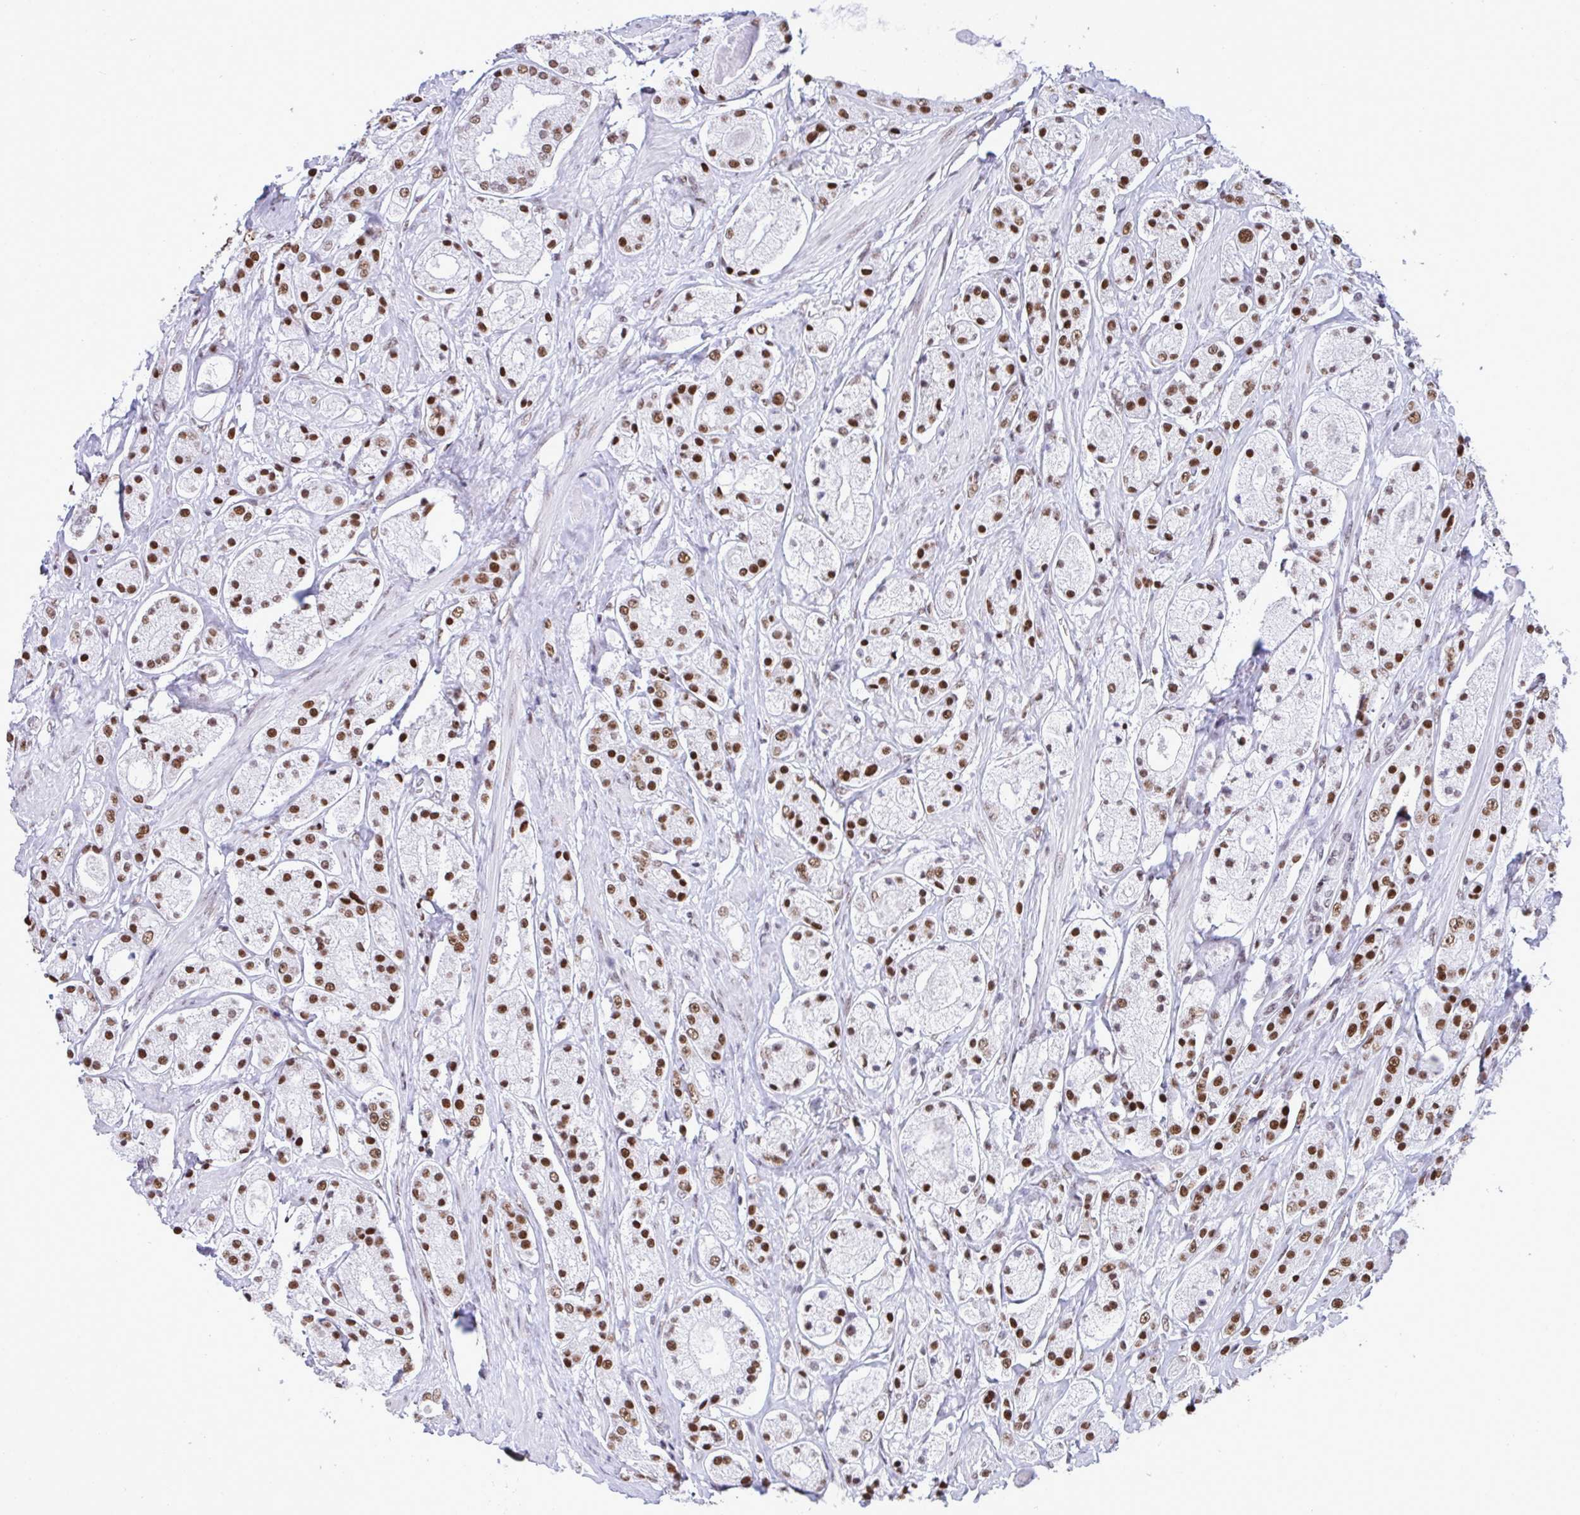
{"staining": {"intensity": "strong", "quantity": ">75%", "location": "nuclear"}, "tissue": "prostate cancer", "cell_type": "Tumor cells", "image_type": "cancer", "snomed": [{"axis": "morphology", "description": "Adenocarcinoma, High grade"}, {"axis": "topography", "description": "Prostate"}], "caption": "Immunohistochemistry (IHC) (DAB) staining of prostate cancer demonstrates strong nuclear protein staining in approximately >75% of tumor cells.", "gene": "DDX52", "patient": {"sex": "male", "age": 67}}